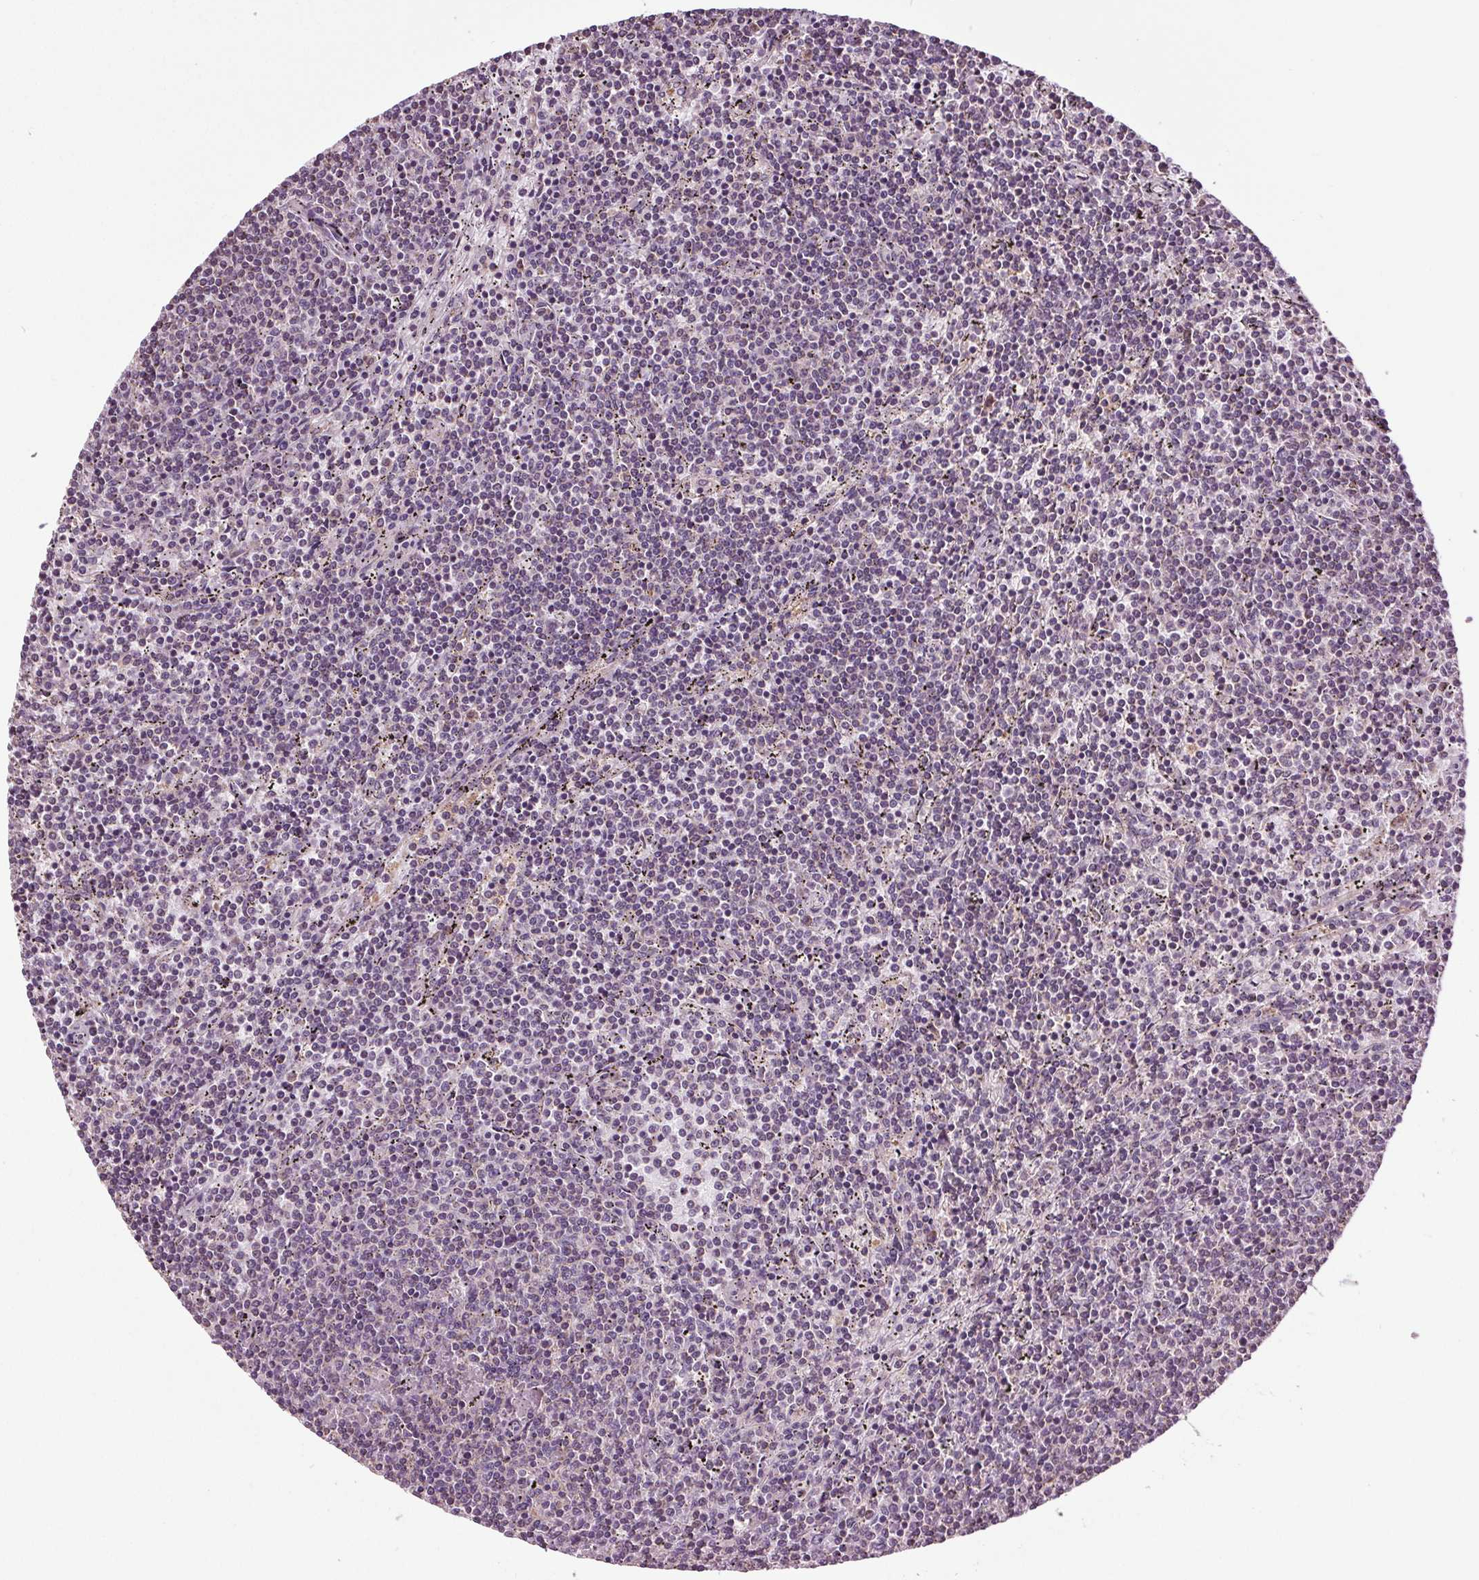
{"staining": {"intensity": "negative", "quantity": "none", "location": "none"}, "tissue": "lymphoma", "cell_type": "Tumor cells", "image_type": "cancer", "snomed": [{"axis": "morphology", "description": "Malignant lymphoma, non-Hodgkin's type, Low grade"}, {"axis": "topography", "description": "Spleen"}], "caption": "Immunohistochemical staining of lymphoma displays no significant staining in tumor cells.", "gene": "RNPEP", "patient": {"sex": "female", "age": 50}}